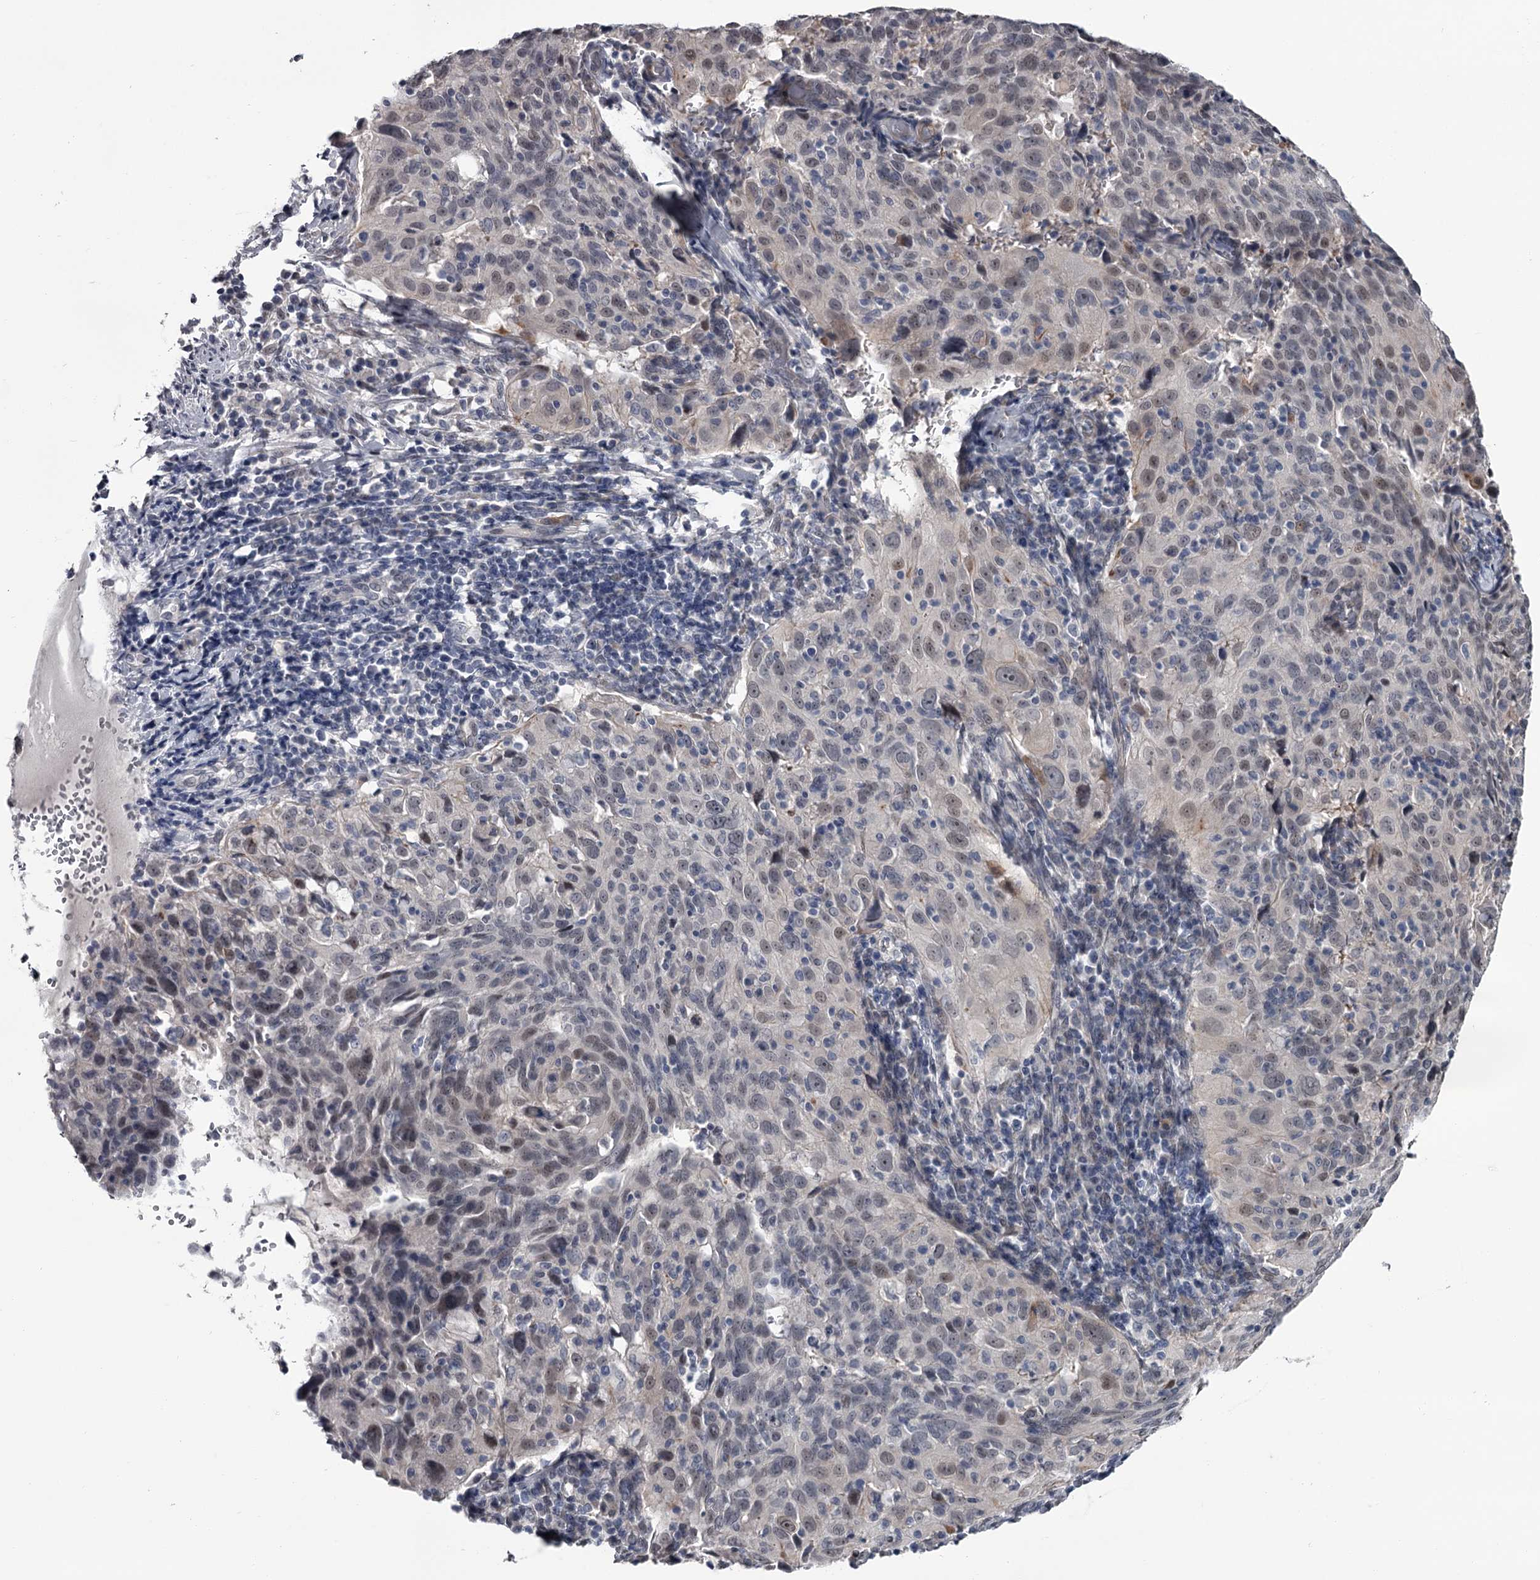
{"staining": {"intensity": "weak", "quantity": "<25%", "location": "nuclear"}, "tissue": "cervical cancer", "cell_type": "Tumor cells", "image_type": "cancer", "snomed": [{"axis": "morphology", "description": "Squamous cell carcinoma, NOS"}, {"axis": "topography", "description": "Cervix"}], "caption": "Cervical cancer (squamous cell carcinoma) stained for a protein using immunohistochemistry shows no staining tumor cells.", "gene": "PRPF40B", "patient": {"sex": "female", "age": 31}}